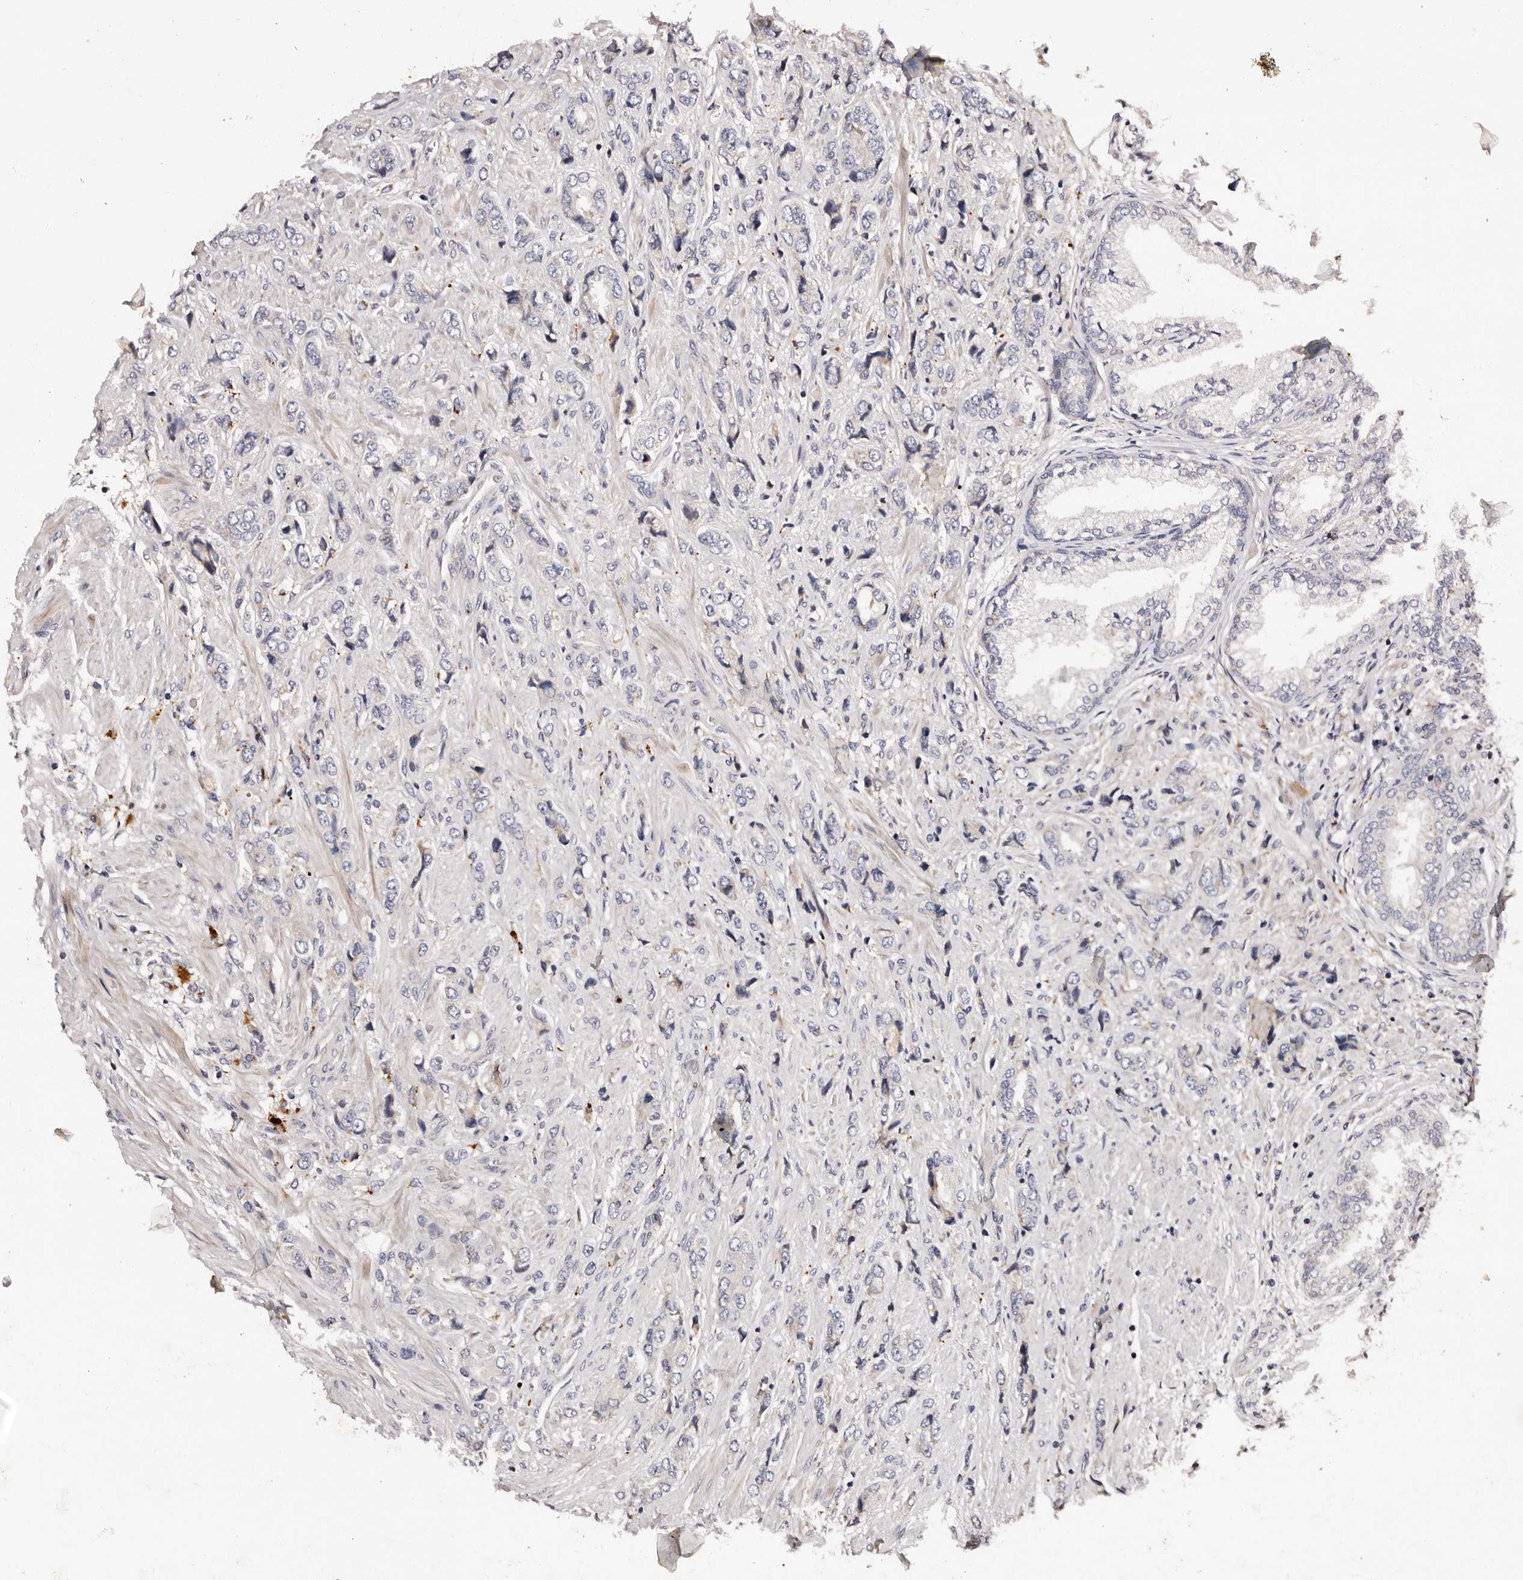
{"staining": {"intensity": "negative", "quantity": "none", "location": "none"}, "tissue": "prostate cancer", "cell_type": "Tumor cells", "image_type": "cancer", "snomed": [{"axis": "morphology", "description": "Adenocarcinoma, High grade"}, {"axis": "topography", "description": "Prostate"}], "caption": "High magnification brightfield microscopy of prostate adenocarcinoma (high-grade) stained with DAB (3,3'-diaminobenzidine) (brown) and counterstained with hematoxylin (blue): tumor cells show no significant staining. Nuclei are stained in blue.", "gene": "ADCK5", "patient": {"sex": "male", "age": 61}}